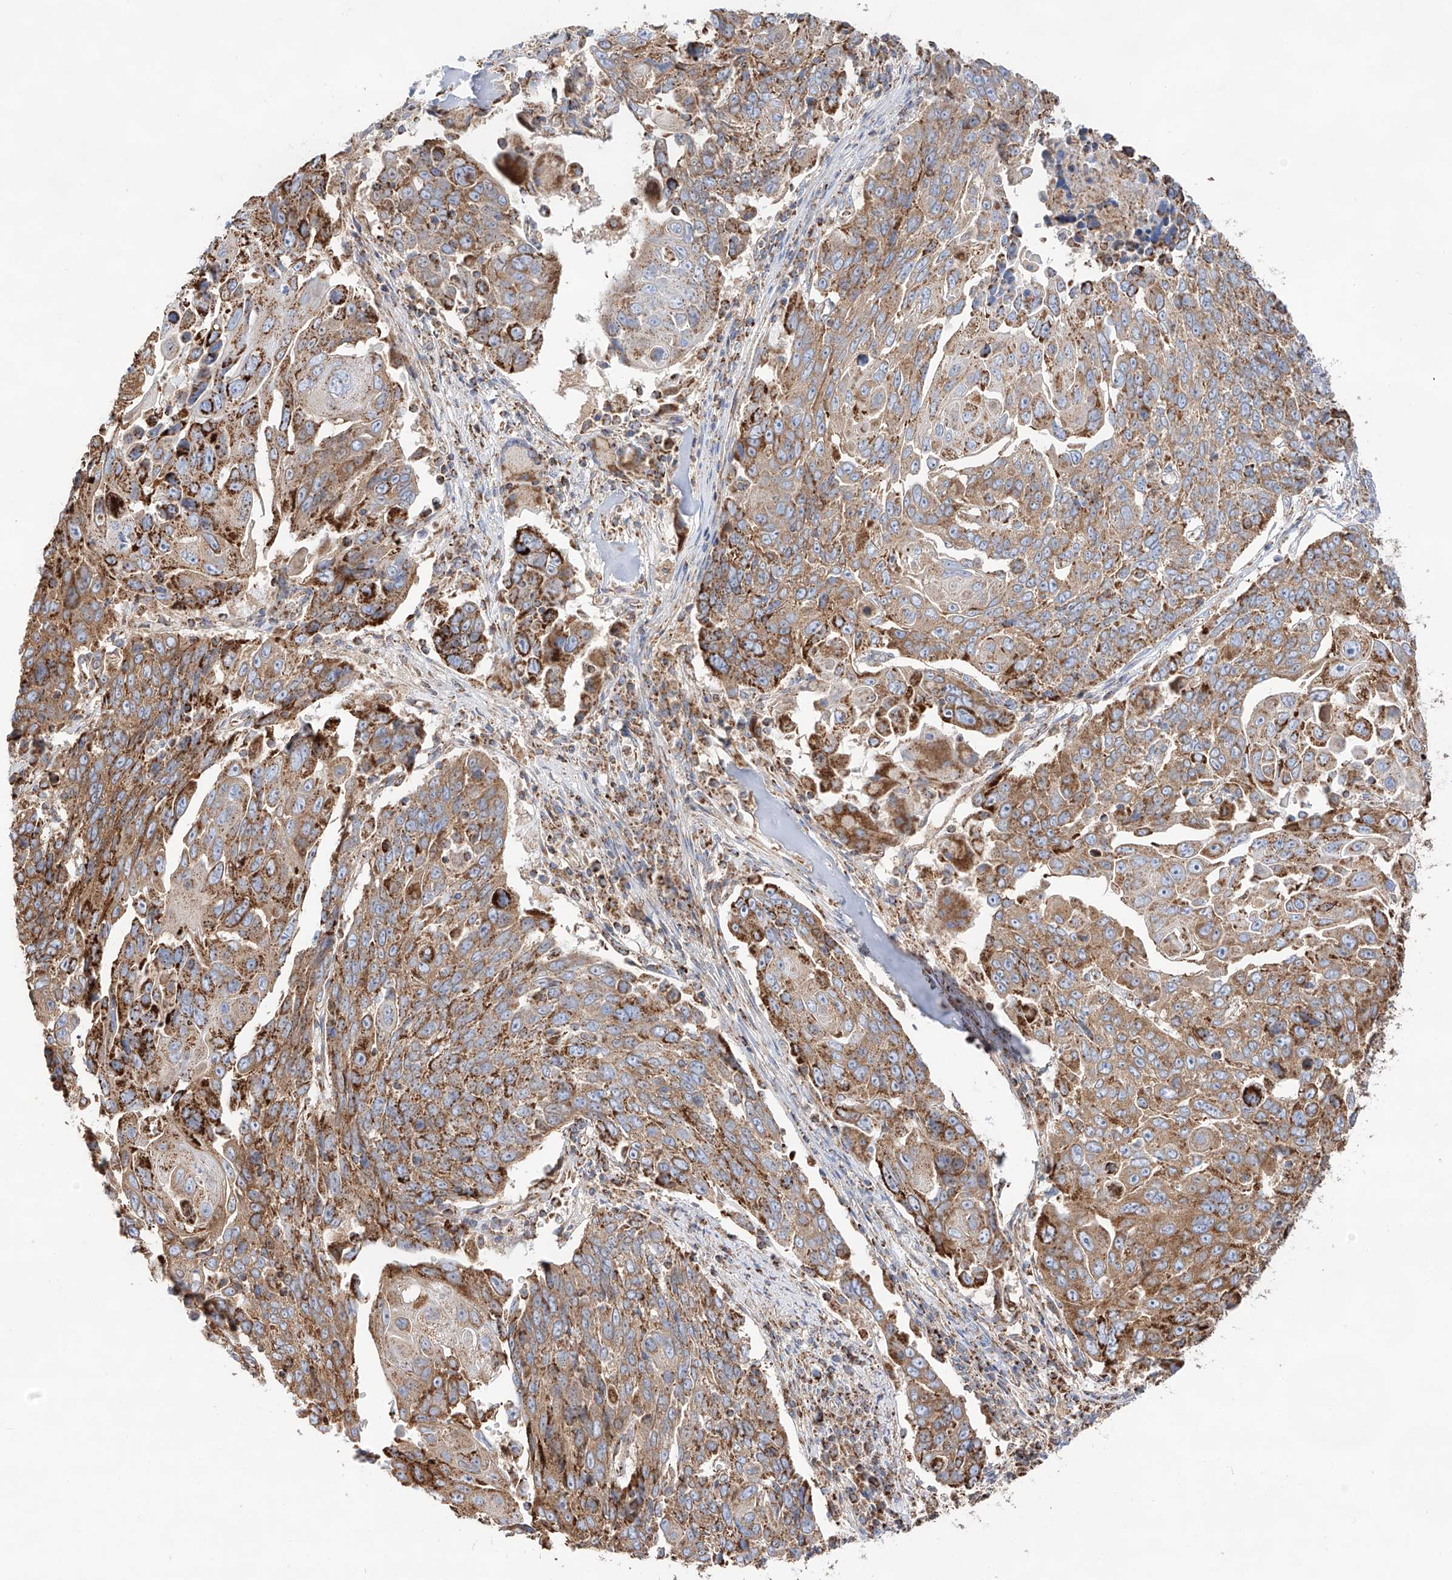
{"staining": {"intensity": "moderate", "quantity": ">75%", "location": "cytoplasmic/membranous"}, "tissue": "lung cancer", "cell_type": "Tumor cells", "image_type": "cancer", "snomed": [{"axis": "morphology", "description": "Squamous cell carcinoma, NOS"}, {"axis": "topography", "description": "Lung"}], "caption": "Immunohistochemistry (IHC) of lung cancer (squamous cell carcinoma) displays medium levels of moderate cytoplasmic/membranous expression in about >75% of tumor cells.", "gene": "TTC27", "patient": {"sex": "male", "age": 66}}